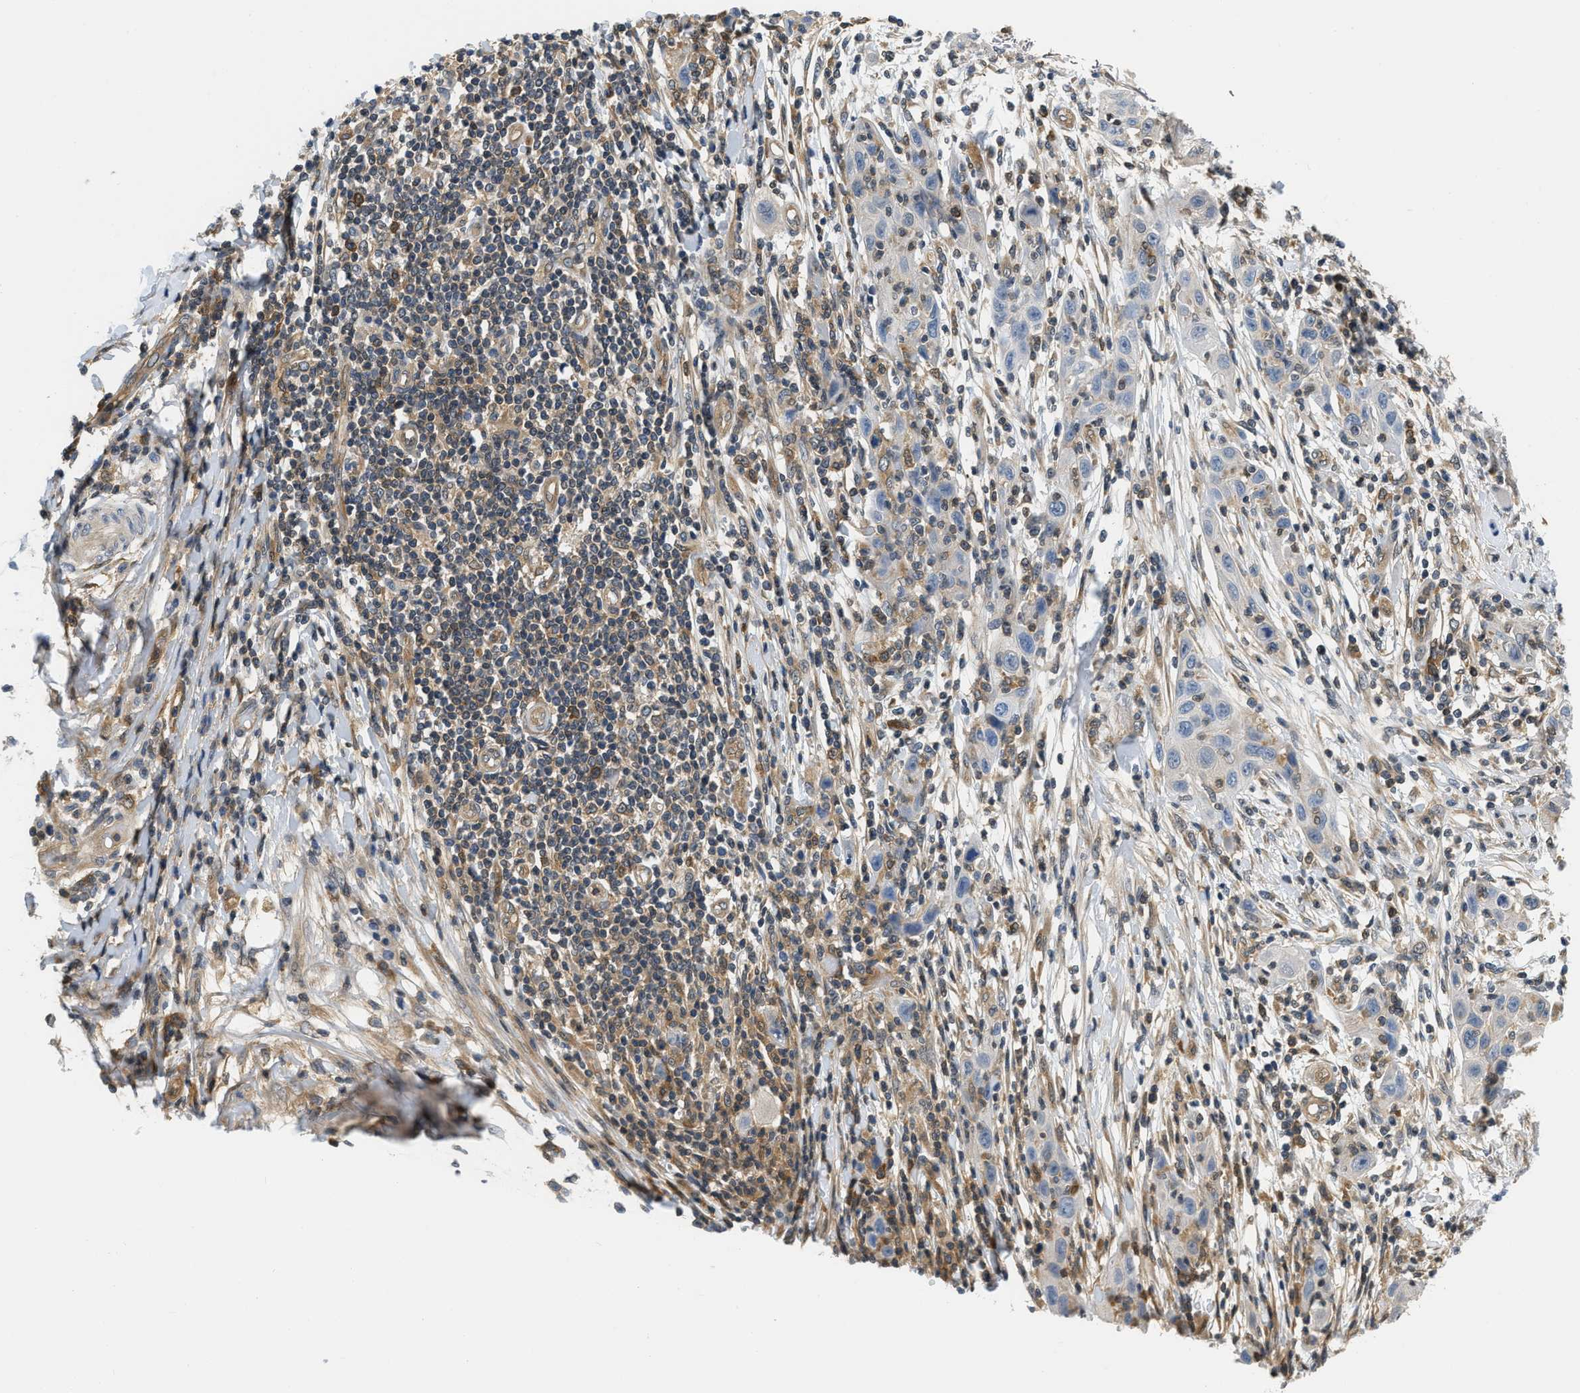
{"staining": {"intensity": "negative", "quantity": "none", "location": "none"}, "tissue": "skin cancer", "cell_type": "Tumor cells", "image_type": "cancer", "snomed": [{"axis": "morphology", "description": "Squamous cell carcinoma, NOS"}, {"axis": "topography", "description": "Skin"}], "caption": "Protein analysis of squamous cell carcinoma (skin) reveals no significant positivity in tumor cells.", "gene": "EIF4EBP2", "patient": {"sex": "female", "age": 88}}